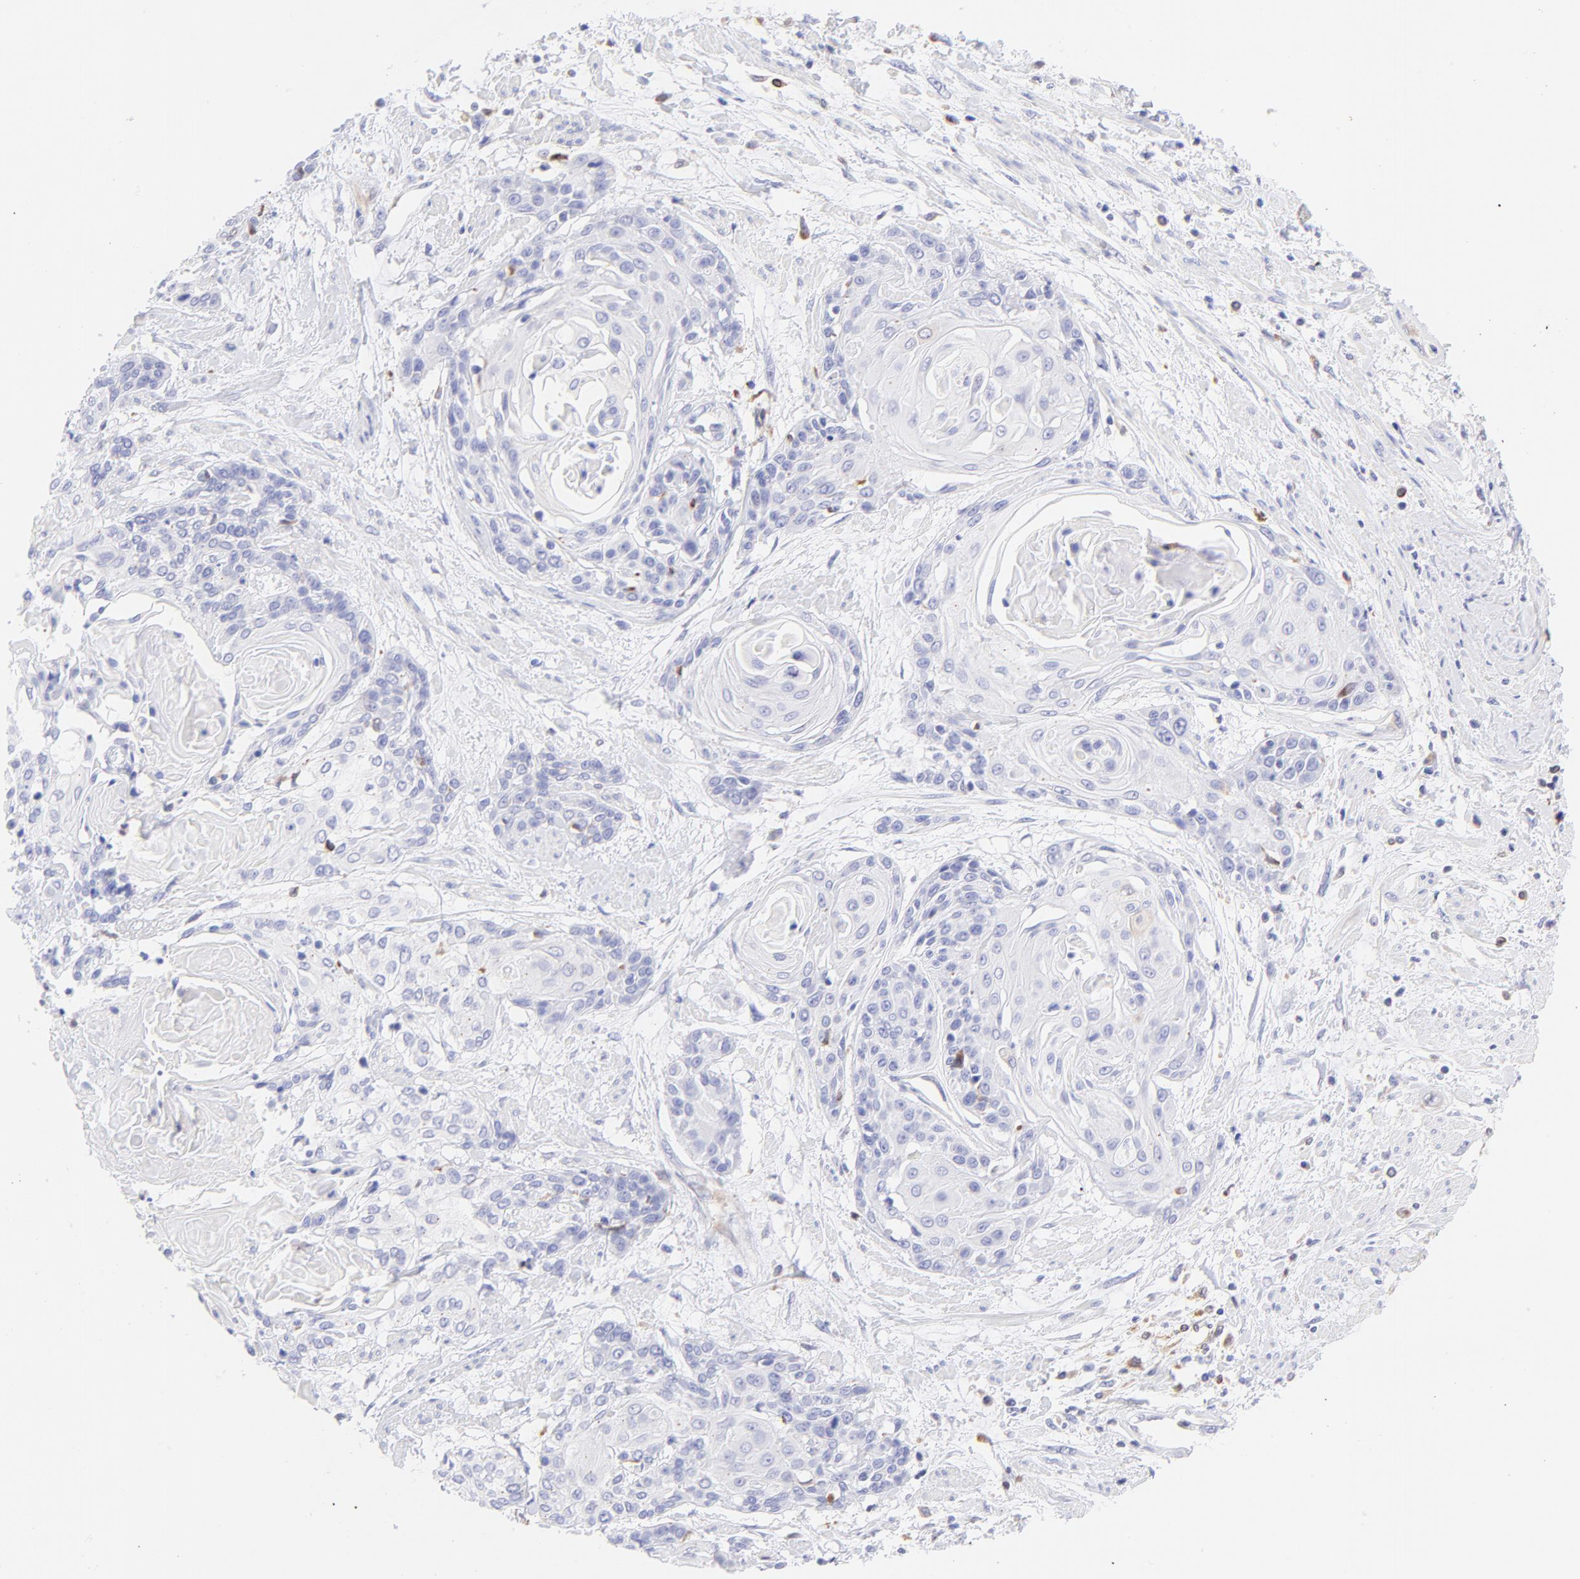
{"staining": {"intensity": "negative", "quantity": "none", "location": "none"}, "tissue": "cervical cancer", "cell_type": "Tumor cells", "image_type": "cancer", "snomed": [{"axis": "morphology", "description": "Squamous cell carcinoma, NOS"}, {"axis": "topography", "description": "Cervix"}], "caption": "There is no significant staining in tumor cells of cervical cancer (squamous cell carcinoma).", "gene": "IRAG2", "patient": {"sex": "female", "age": 57}}